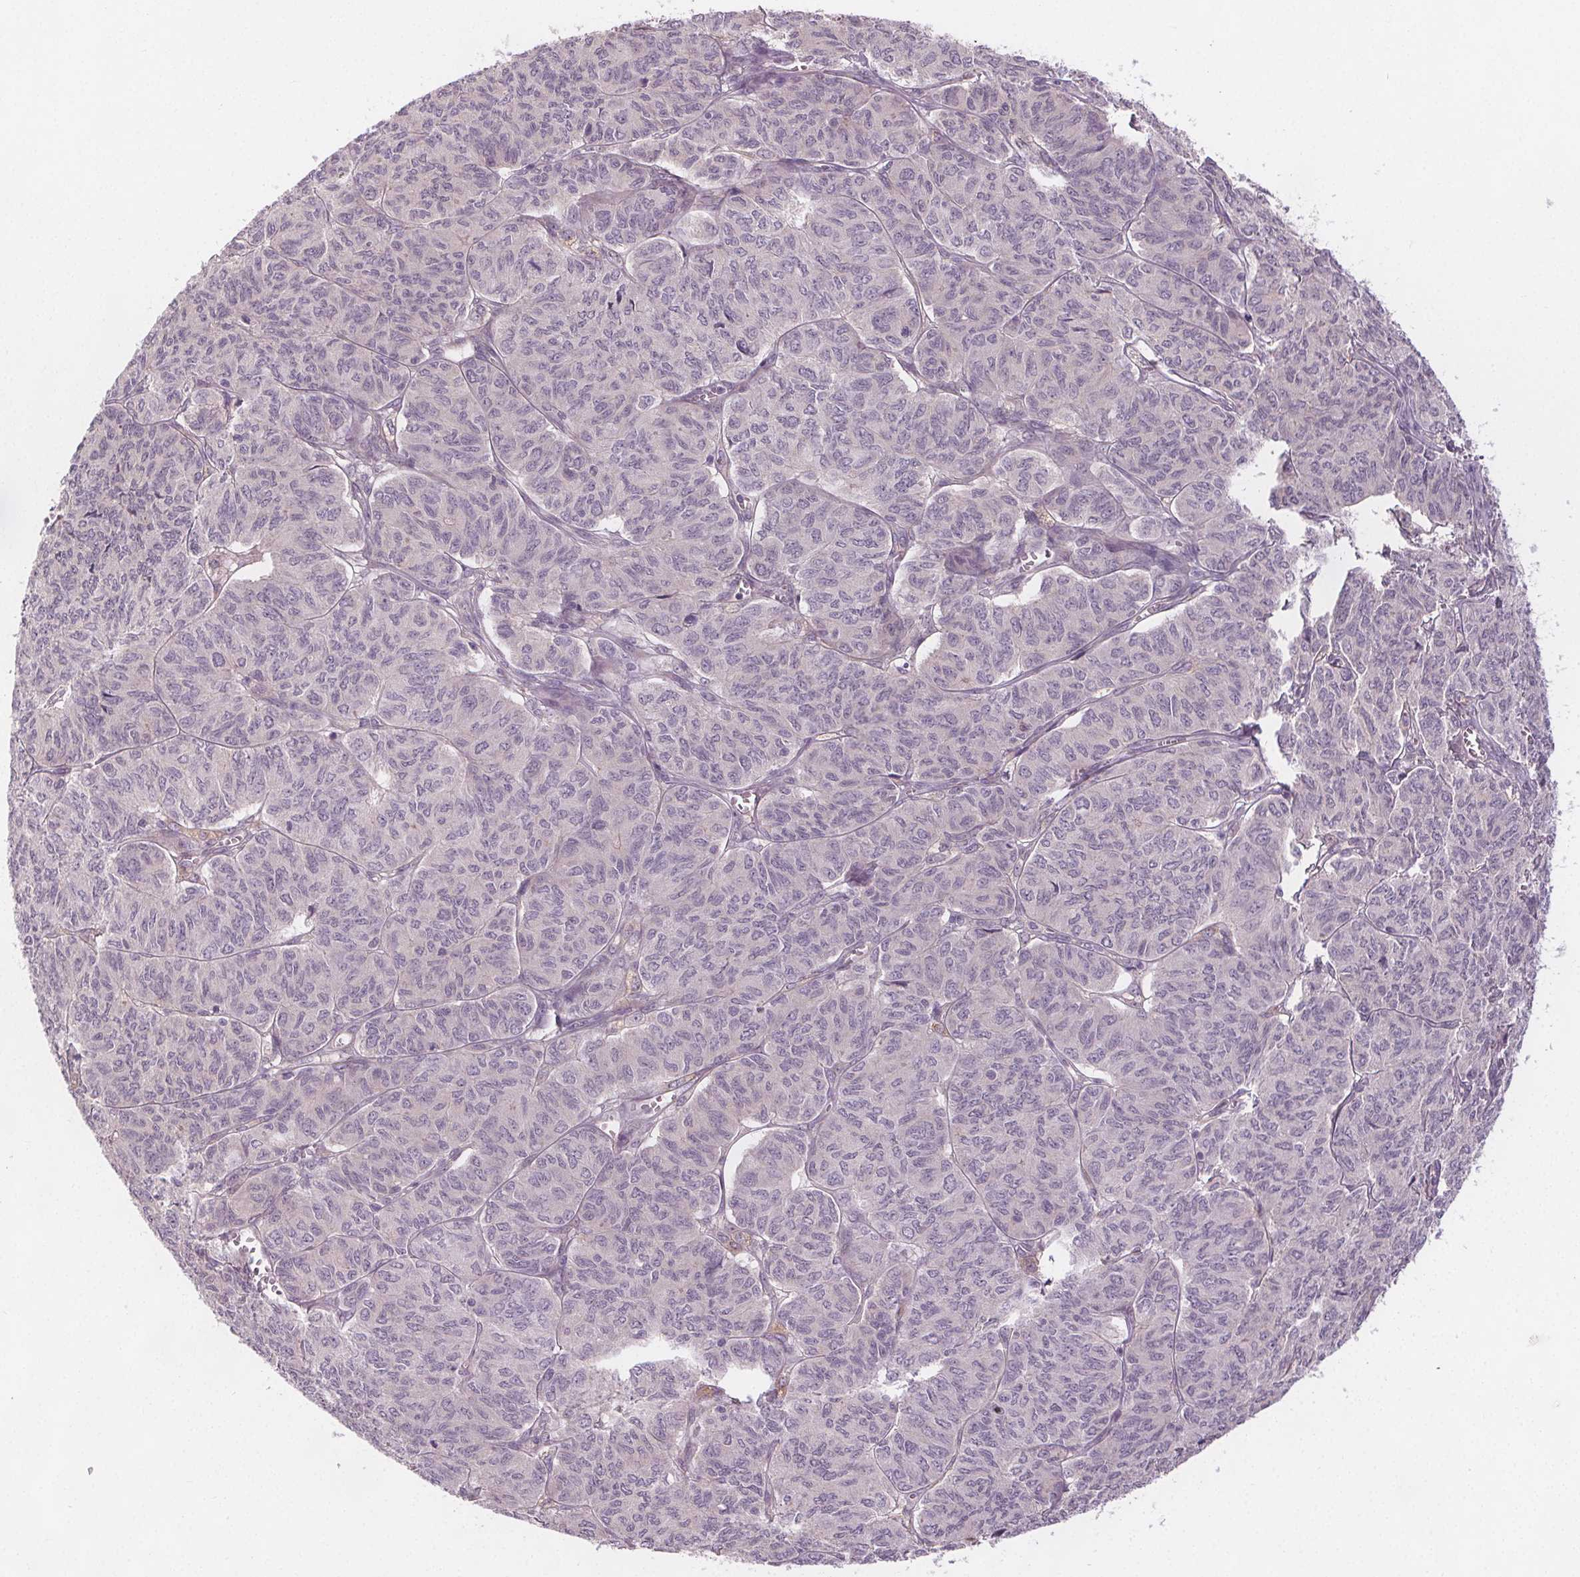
{"staining": {"intensity": "negative", "quantity": "none", "location": "none"}, "tissue": "ovarian cancer", "cell_type": "Tumor cells", "image_type": "cancer", "snomed": [{"axis": "morphology", "description": "Carcinoma, endometroid"}, {"axis": "topography", "description": "Ovary"}], "caption": "Image shows no protein positivity in tumor cells of ovarian cancer (endometroid carcinoma) tissue. (DAB immunohistochemistry visualized using brightfield microscopy, high magnification).", "gene": "VNN1", "patient": {"sex": "female", "age": 80}}